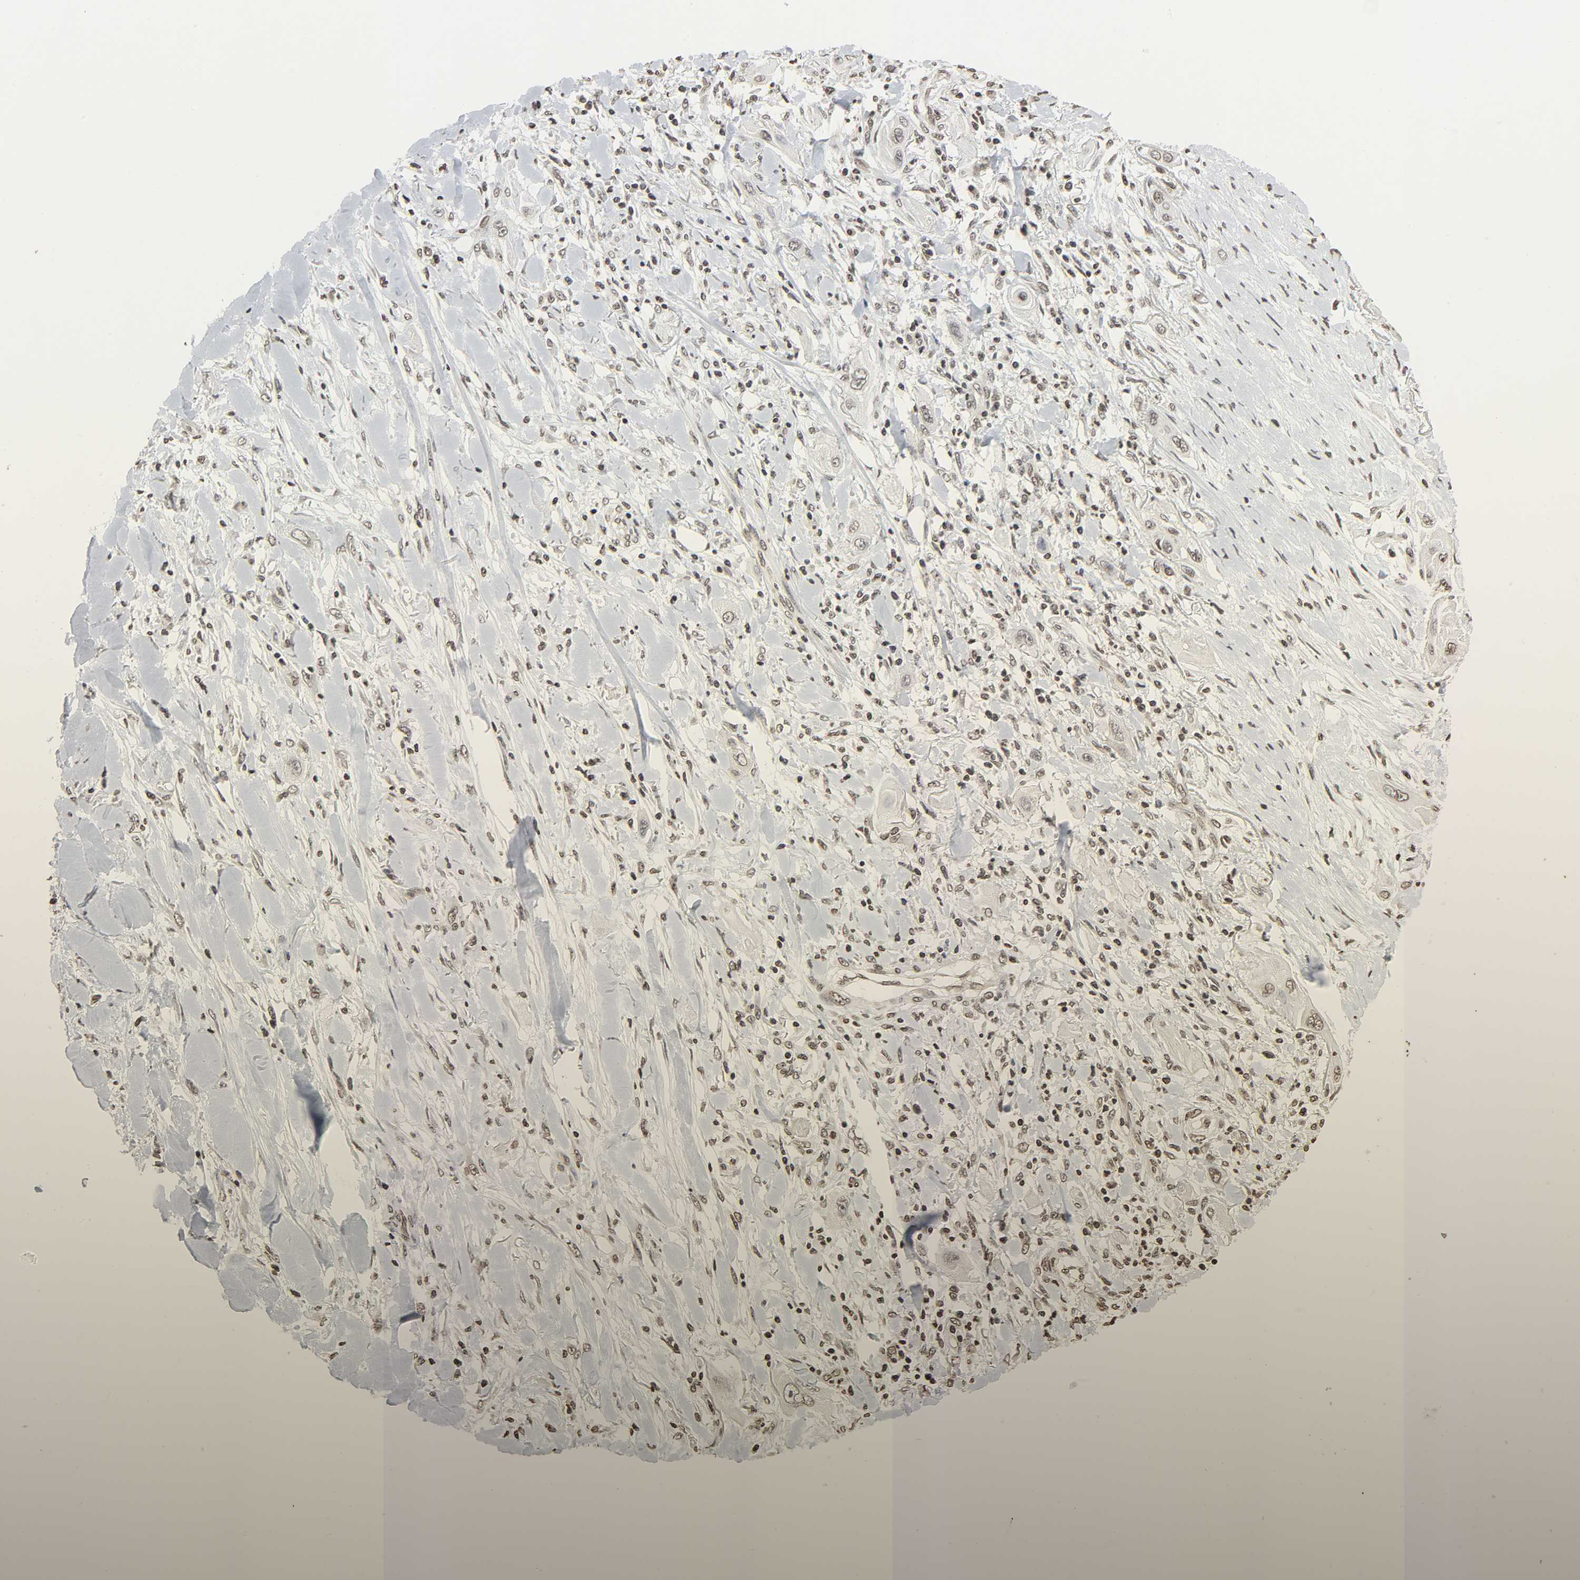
{"staining": {"intensity": "weak", "quantity": ">75%", "location": "nuclear"}, "tissue": "lung cancer", "cell_type": "Tumor cells", "image_type": "cancer", "snomed": [{"axis": "morphology", "description": "Squamous cell carcinoma, NOS"}, {"axis": "topography", "description": "Lung"}], "caption": "Immunohistochemistry (IHC) (DAB (3,3'-diaminobenzidine)) staining of lung cancer (squamous cell carcinoma) displays weak nuclear protein staining in approximately >75% of tumor cells. The staining was performed using DAB, with brown indicating positive protein expression. Nuclei are stained blue with hematoxylin.", "gene": "ELAVL1", "patient": {"sex": "female", "age": 47}}